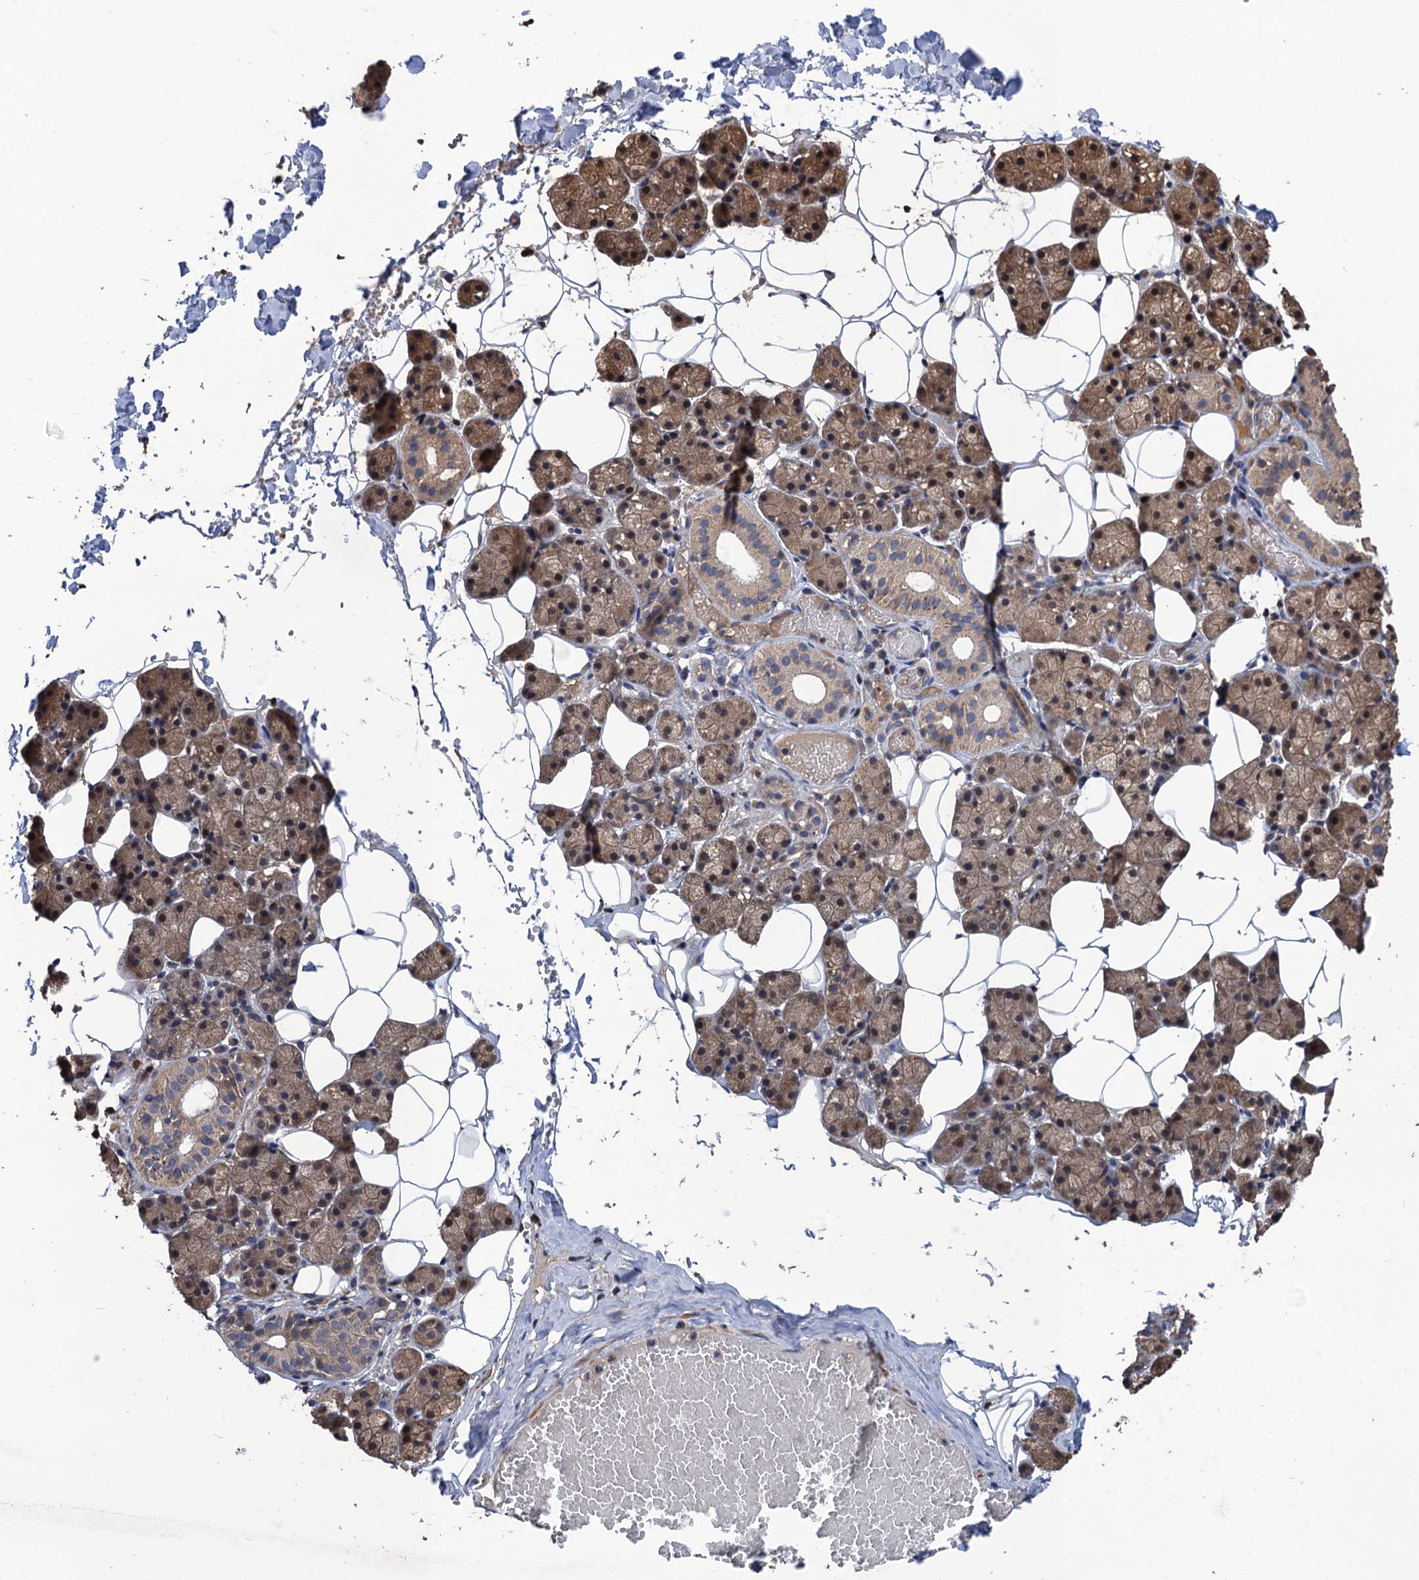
{"staining": {"intensity": "moderate", "quantity": ">75%", "location": "cytoplasmic/membranous"}, "tissue": "salivary gland", "cell_type": "Glandular cells", "image_type": "normal", "snomed": [{"axis": "morphology", "description": "Normal tissue, NOS"}, {"axis": "topography", "description": "Salivary gland"}], "caption": "IHC of unremarkable human salivary gland reveals medium levels of moderate cytoplasmic/membranous positivity in approximately >75% of glandular cells.", "gene": "DGKA", "patient": {"sex": "female", "age": 33}}